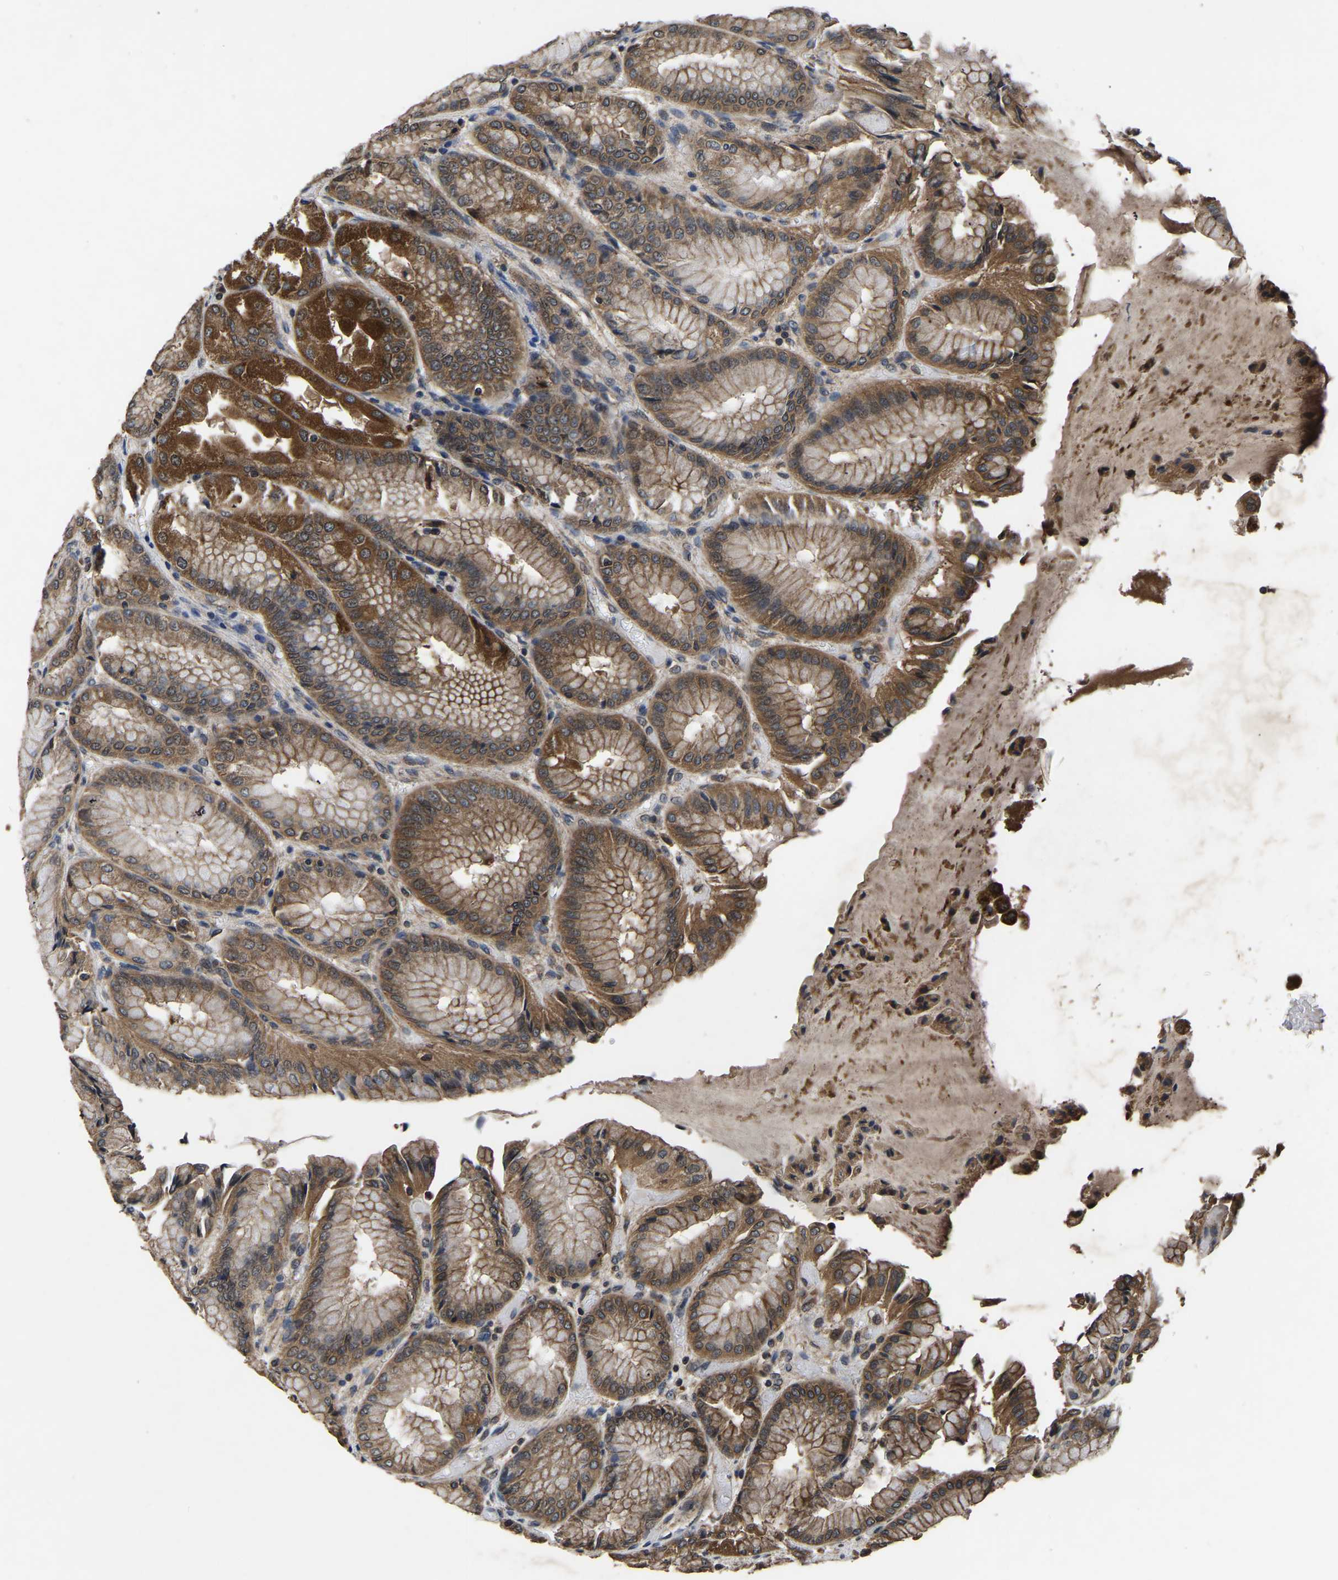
{"staining": {"intensity": "strong", "quantity": "25%-75%", "location": "cytoplasmic/membranous"}, "tissue": "stomach", "cell_type": "Glandular cells", "image_type": "normal", "snomed": [{"axis": "morphology", "description": "Normal tissue, NOS"}, {"axis": "topography", "description": "Stomach, upper"}], "caption": "IHC image of unremarkable stomach: stomach stained using immunohistochemistry (IHC) displays high levels of strong protein expression localized specifically in the cytoplasmic/membranous of glandular cells, appearing as a cytoplasmic/membranous brown color.", "gene": "CRYZL1", "patient": {"sex": "male", "age": 72}}